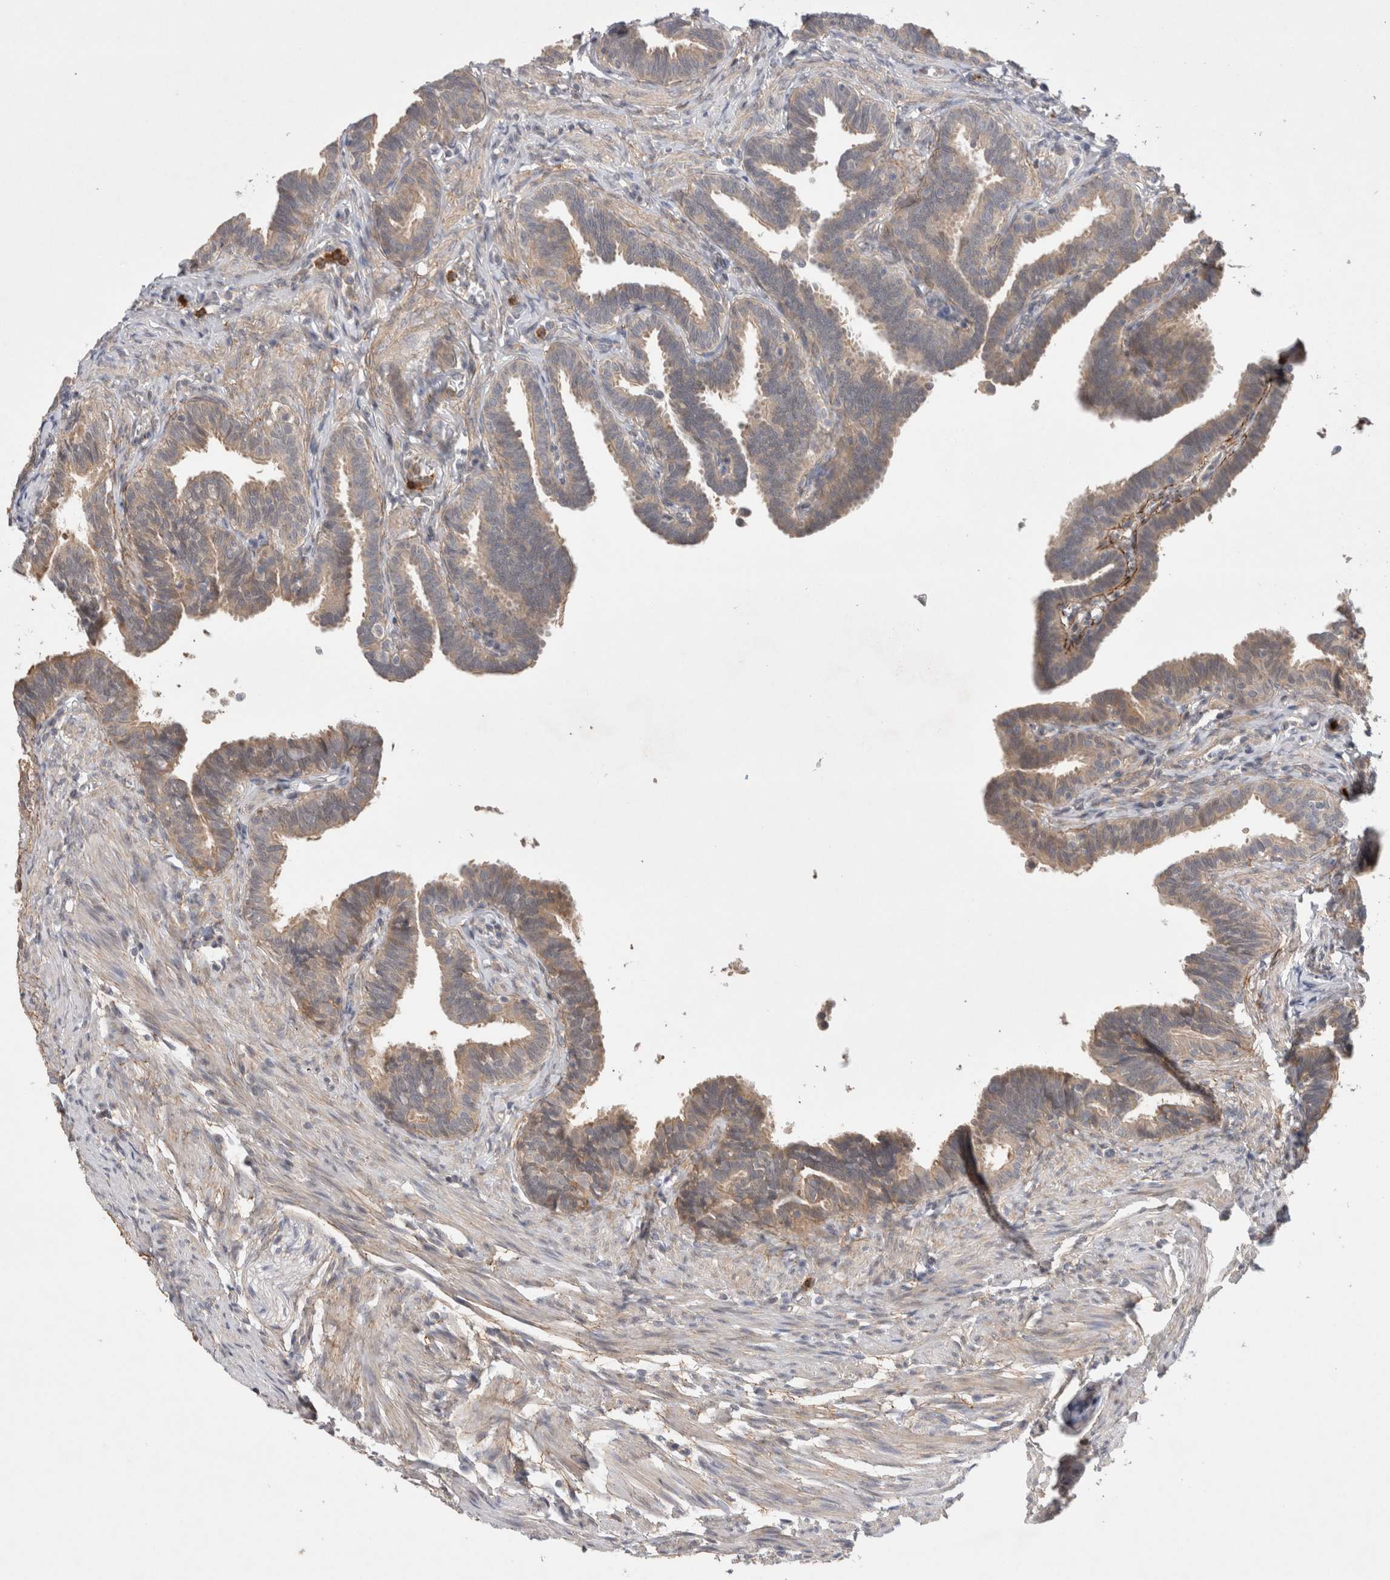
{"staining": {"intensity": "moderate", "quantity": "<25%", "location": "cytoplasmic/membranous"}, "tissue": "fallopian tube", "cell_type": "Glandular cells", "image_type": "normal", "snomed": [{"axis": "morphology", "description": "Normal tissue, NOS"}, {"axis": "topography", "description": "Fallopian tube"}, {"axis": "topography", "description": "Ovary"}], "caption": "Moderate cytoplasmic/membranous protein staining is identified in about <25% of glandular cells in fallopian tube.", "gene": "GSDMB", "patient": {"sex": "female", "age": 23}}